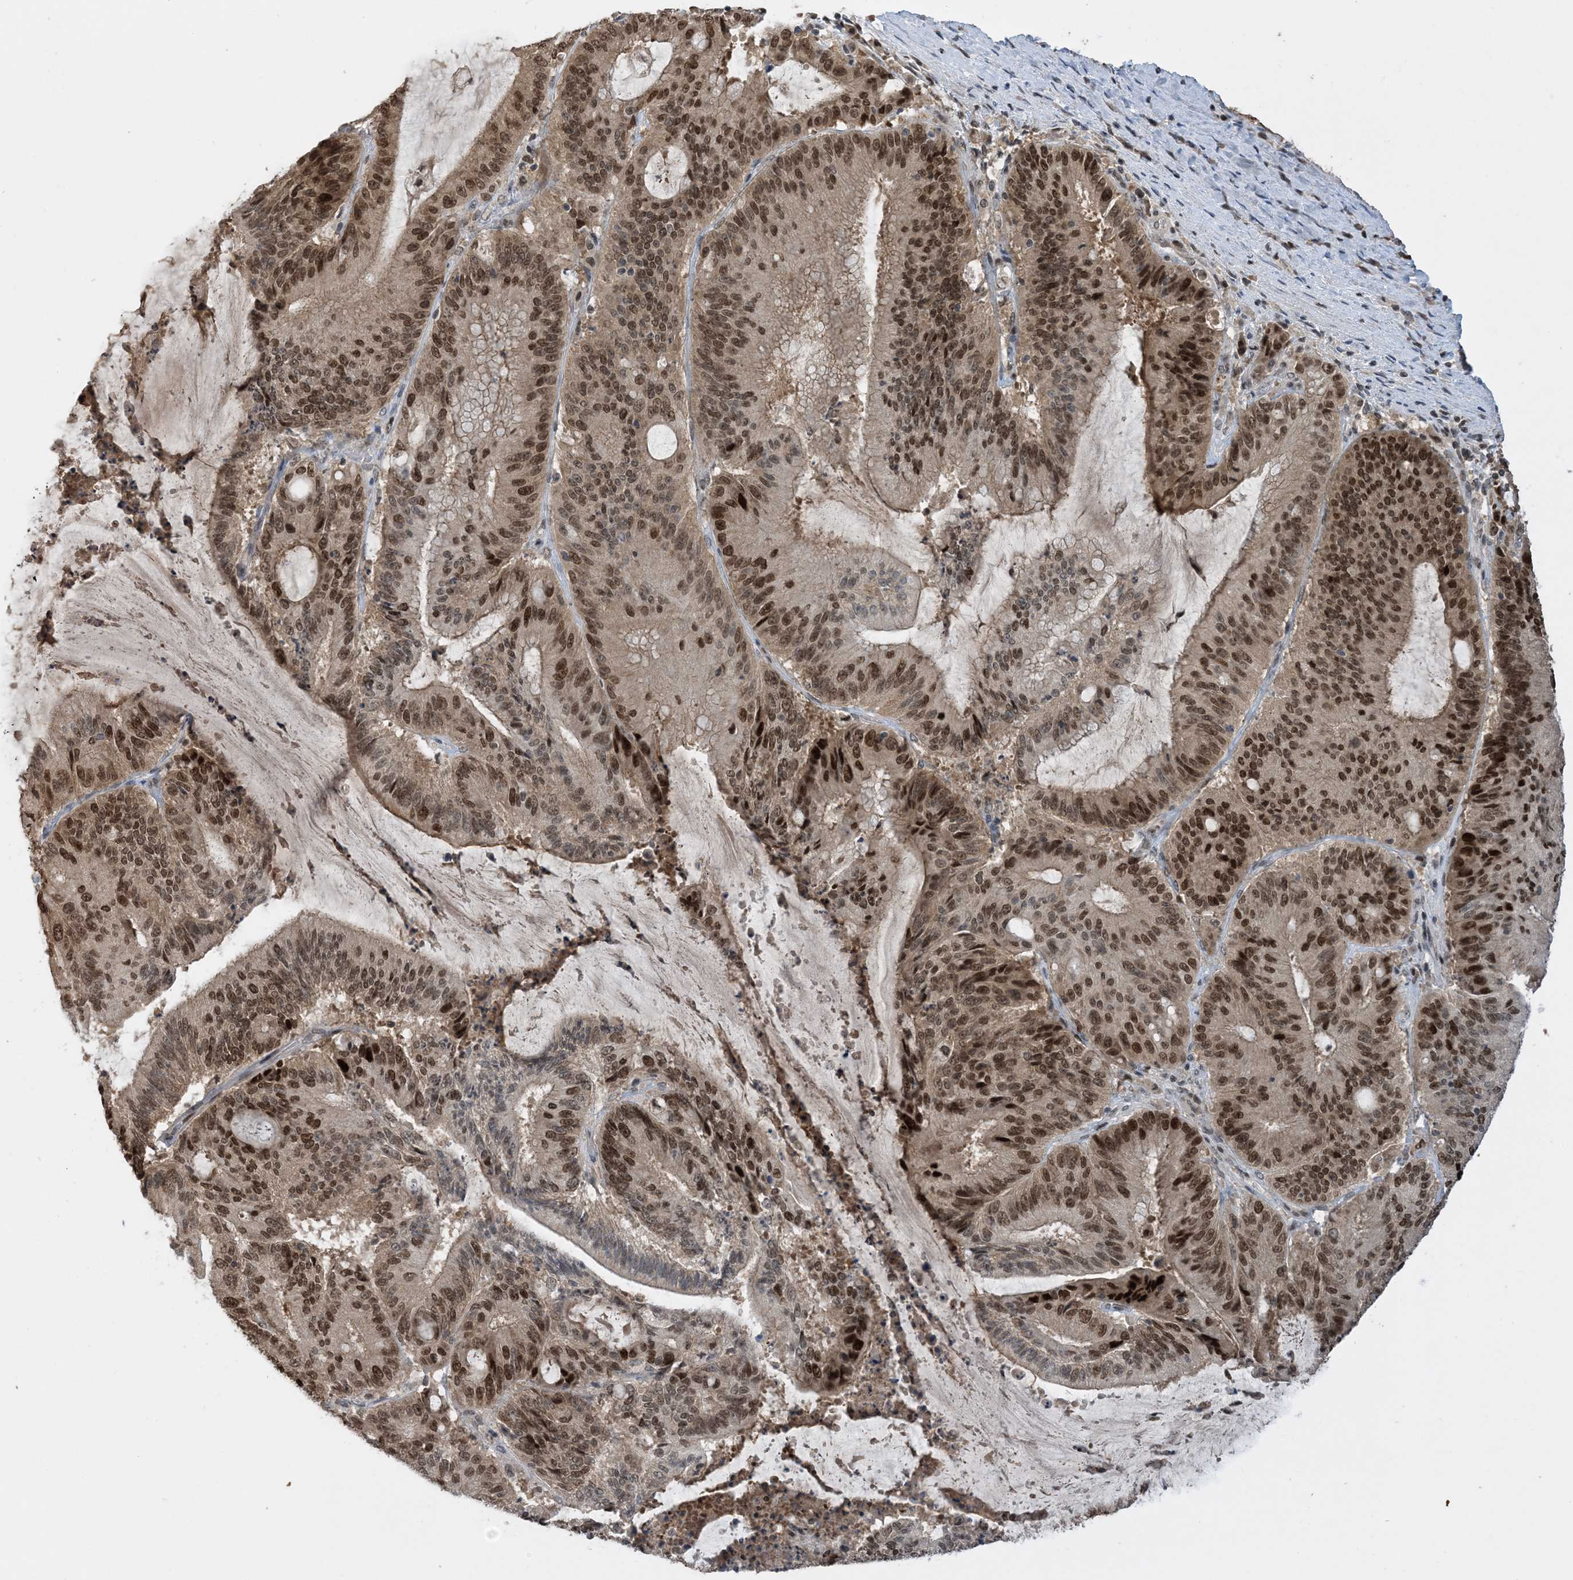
{"staining": {"intensity": "strong", "quantity": ">75%", "location": "nuclear"}, "tissue": "liver cancer", "cell_type": "Tumor cells", "image_type": "cancer", "snomed": [{"axis": "morphology", "description": "Normal tissue, NOS"}, {"axis": "morphology", "description": "Cholangiocarcinoma"}, {"axis": "topography", "description": "Liver"}, {"axis": "topography", "description": "Peripheral nerve tissue"}], "caption": "Immunohistochemistry (DAB (3,3'-diaminobenzidine)) staining of liver cholangiocarcinoma shows strong nuclear protein expression in about >75% of tumor cells. (DAB = brown stain, brightfield microscopy at high magnification).", "gene": "ACYP2", "patient": {"sex": "female", "age": 73}}